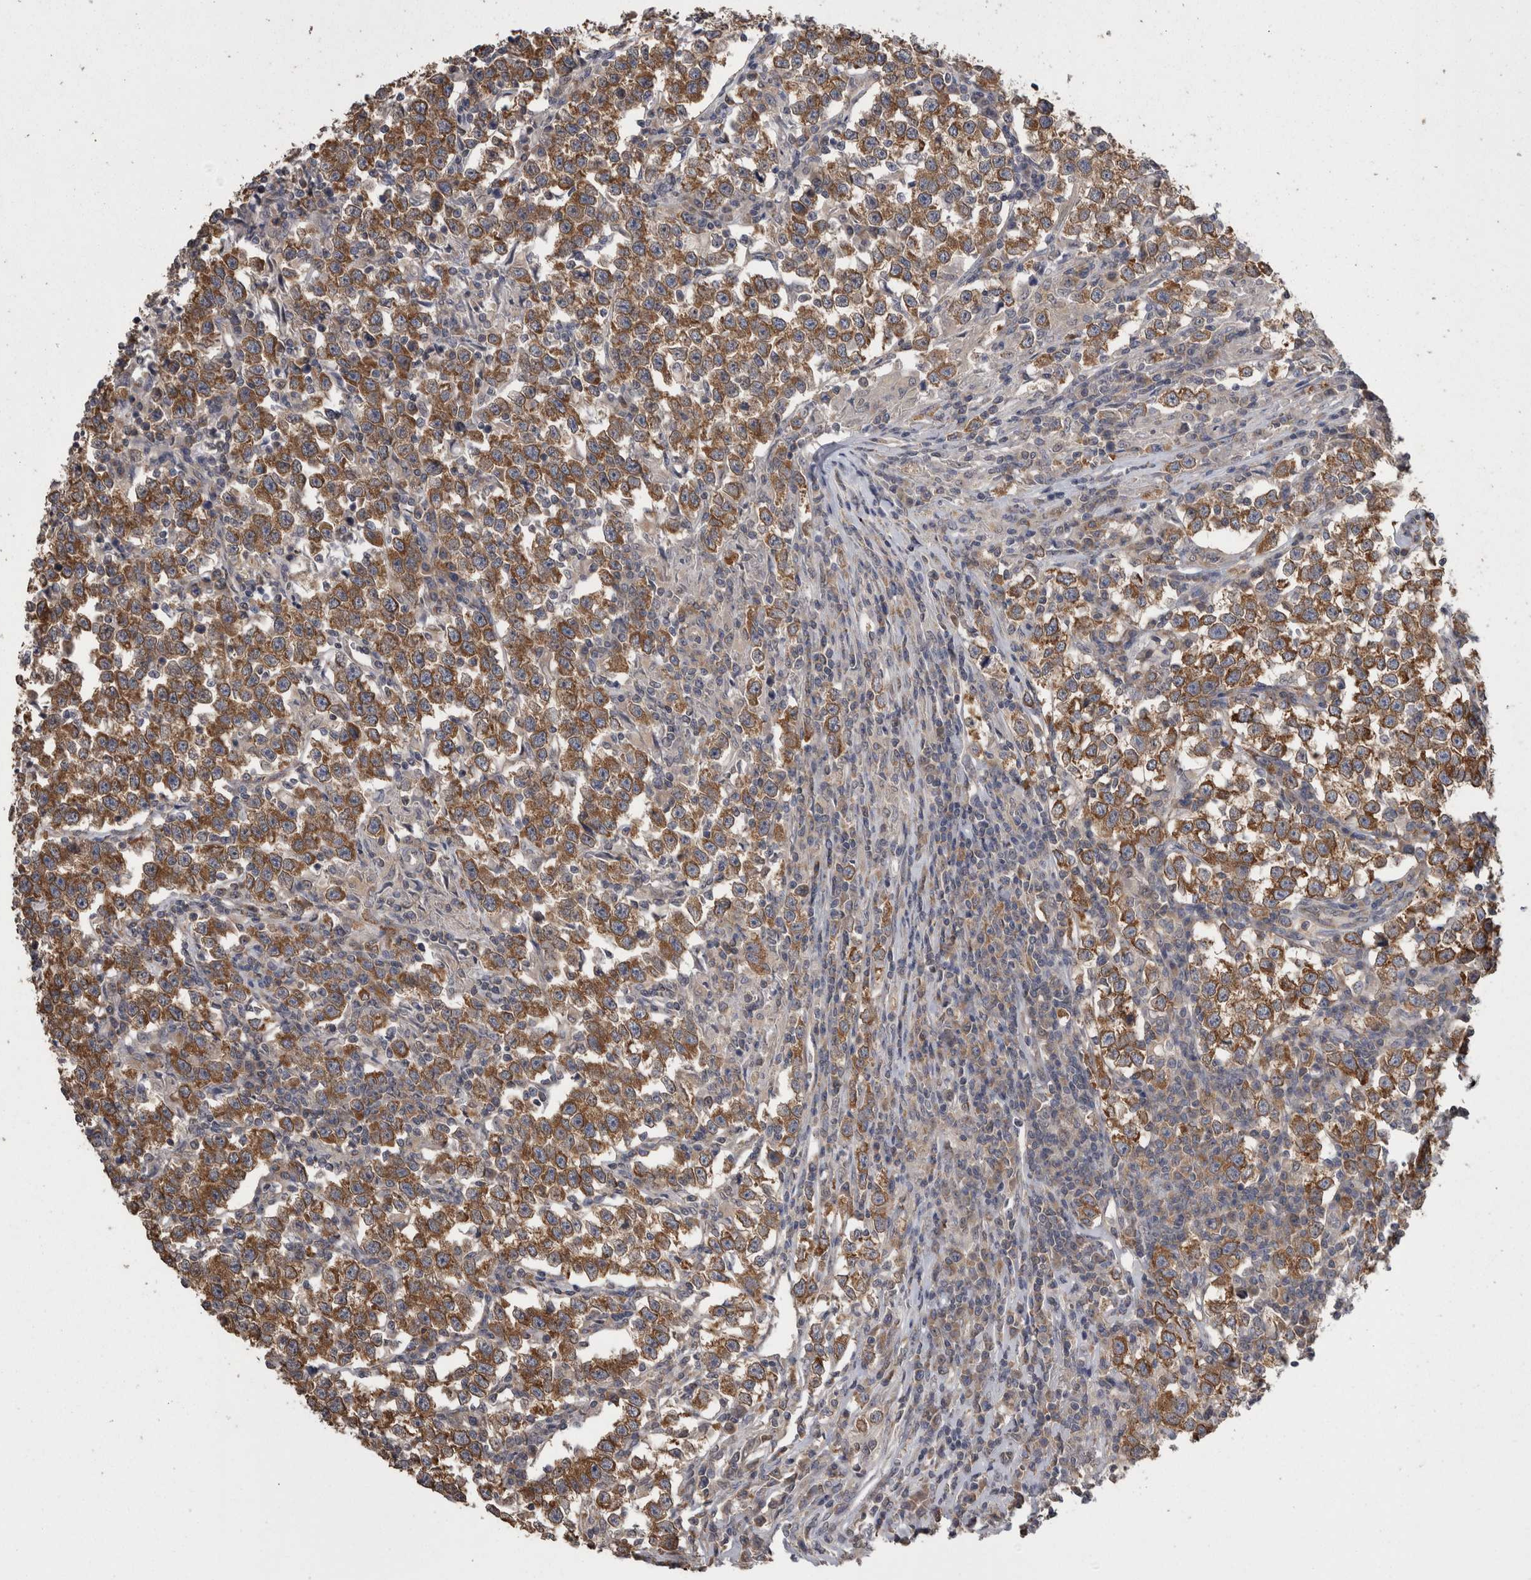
{"staining": {"intensity": "strong", "quantity": ">75%", "location": "cytoplasmic/membranous"}, "tissue": "testis cancer", "cell_type": "Tumor cells", "image_type": "cancer", "snomed": [{"axis": "morphology", "description": "Normal tissue, NOS"}, {"axis": "morphology", "description": "Seminoma, NOS"}, {"axis": "topography", "description": "Testis"}], "caption": "This micrograph demonstrates seminoma (testis) stained with immunohistochemistry (IHC) to label a protein in brown. The cytoplasmic/membranous of tumor cells show strong positivity for the protein. Nuclei are counter-stained blue.", "gene": "DDX6", "patient": {"sex": "male", "age": 43}}